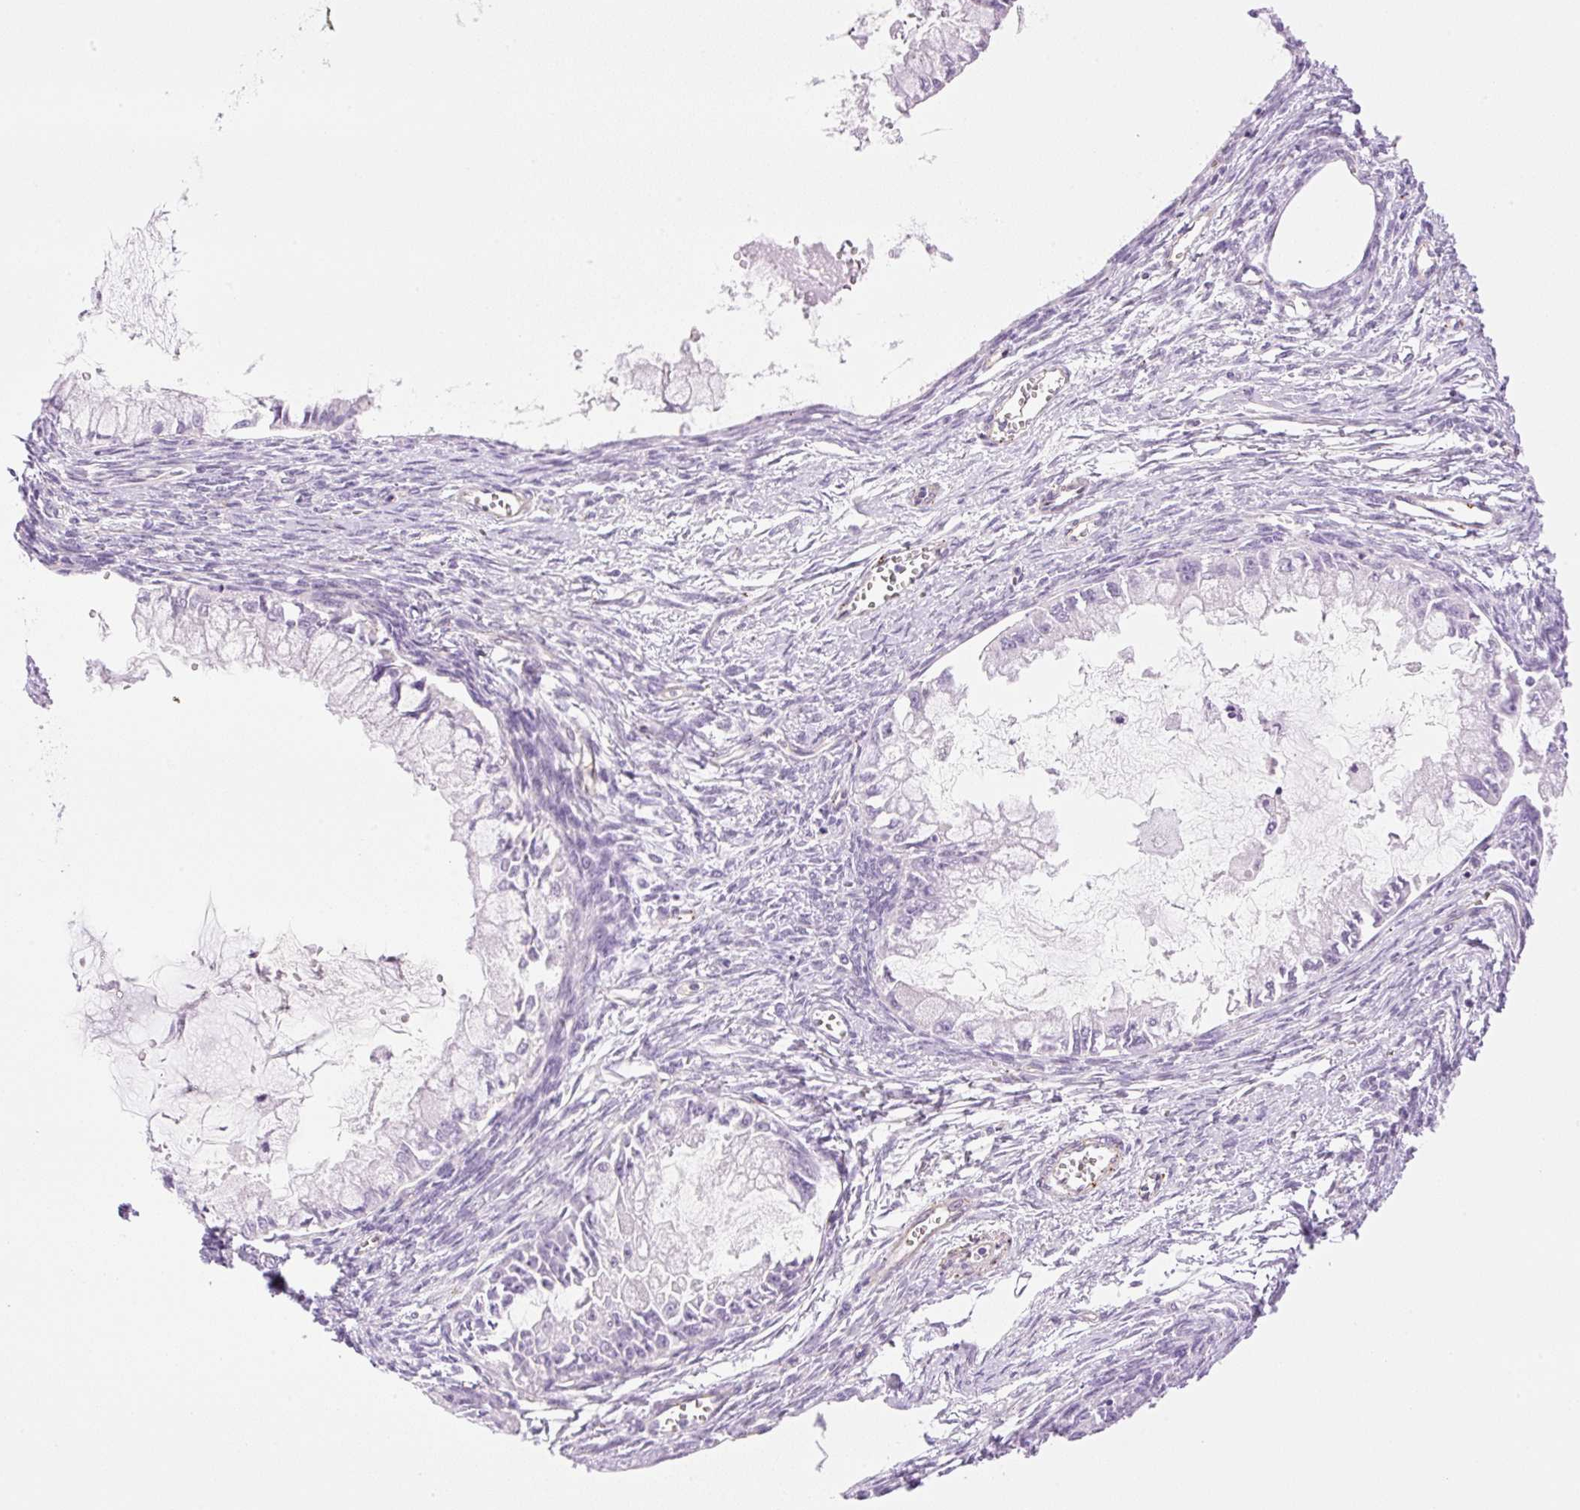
{"staining": {"intensity": "negative", "quantity": "none", "location": "none"}, "tissue": "ovarian cancer", "cell_type": "Tumor cells", "image_type": "cancer", "snomed": [{"axis": "morphology", "description": "Cystadenocarcinoma, mucinous, NOS"}, {"axis": "topography", "description": "Ovary"}], "caption": "DAB immunohistochemical staining of mucinous cystadenocarcinoma (ovarian) exhibits no significant positivity in tumor cells.", "gene": "EHD3", "patient": {"sex": "female", "age": 34}}